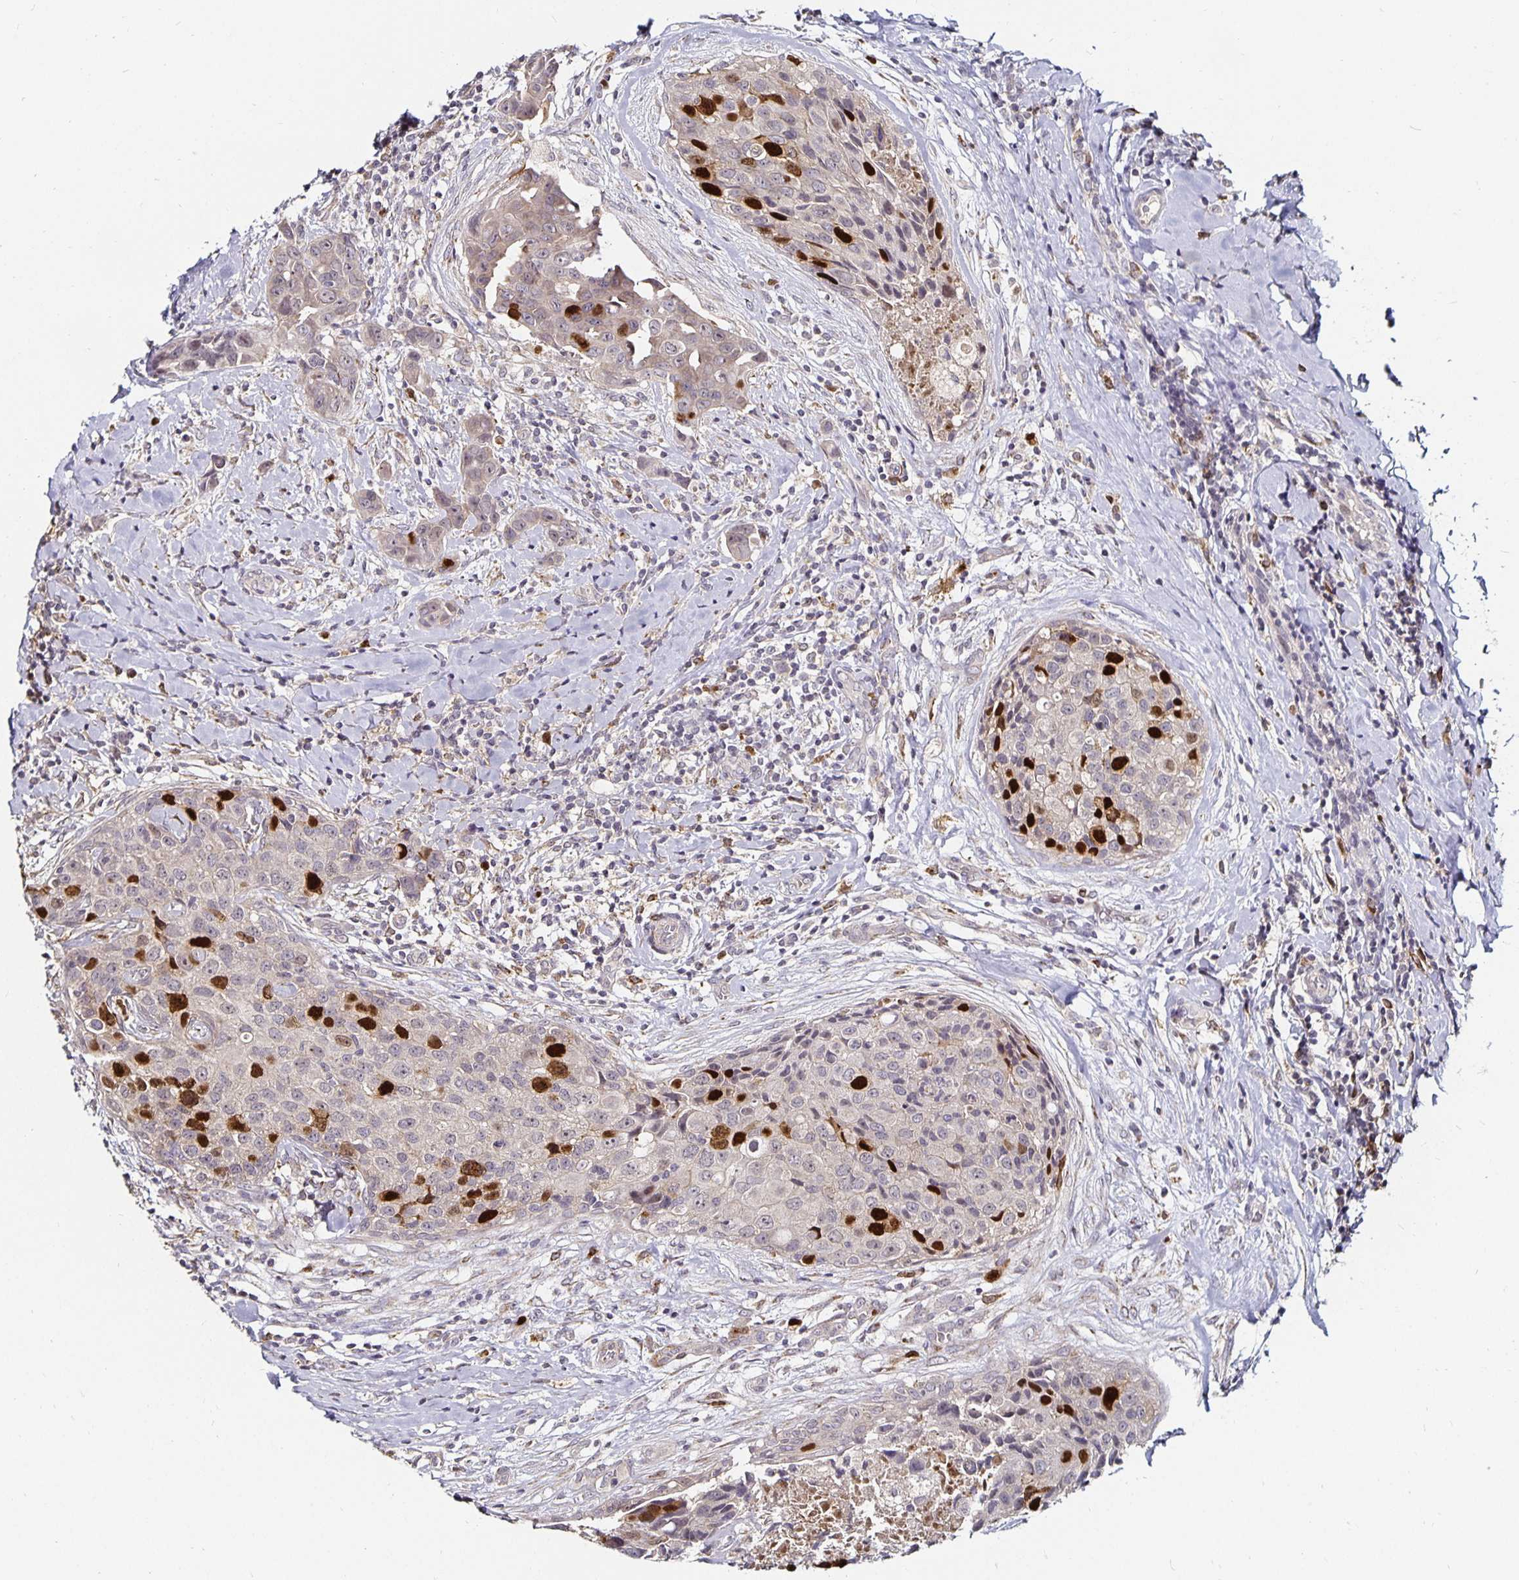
{"staining": {"intensity": "strong", "quantity": "<25%", "location": "nuclear"}, "tissue": "breast cancer", "cell_type": "Tumor cells", "image_type": "cancer", "snomed": [{"axis": "morphology", "description": "Duct carcinoma"}, {"axis": "topography", "description": "Breast"}], "caption": "Breast cancer (invasive ductal carcinoma) stained with DAB (3,3'-diaminobenzidine) immunohistochemistry (IHC) demonstrates medium levels of strong nuclear positivity in approximately <25% of tumor cells. The staining was performed using DAB to visualize the protein expression in brown, while the nuclei were stained in blue with hematoxylin (Magnification: 20x).", "gene": "ANLN", "patient": {"sex": "female", "age": 24}}